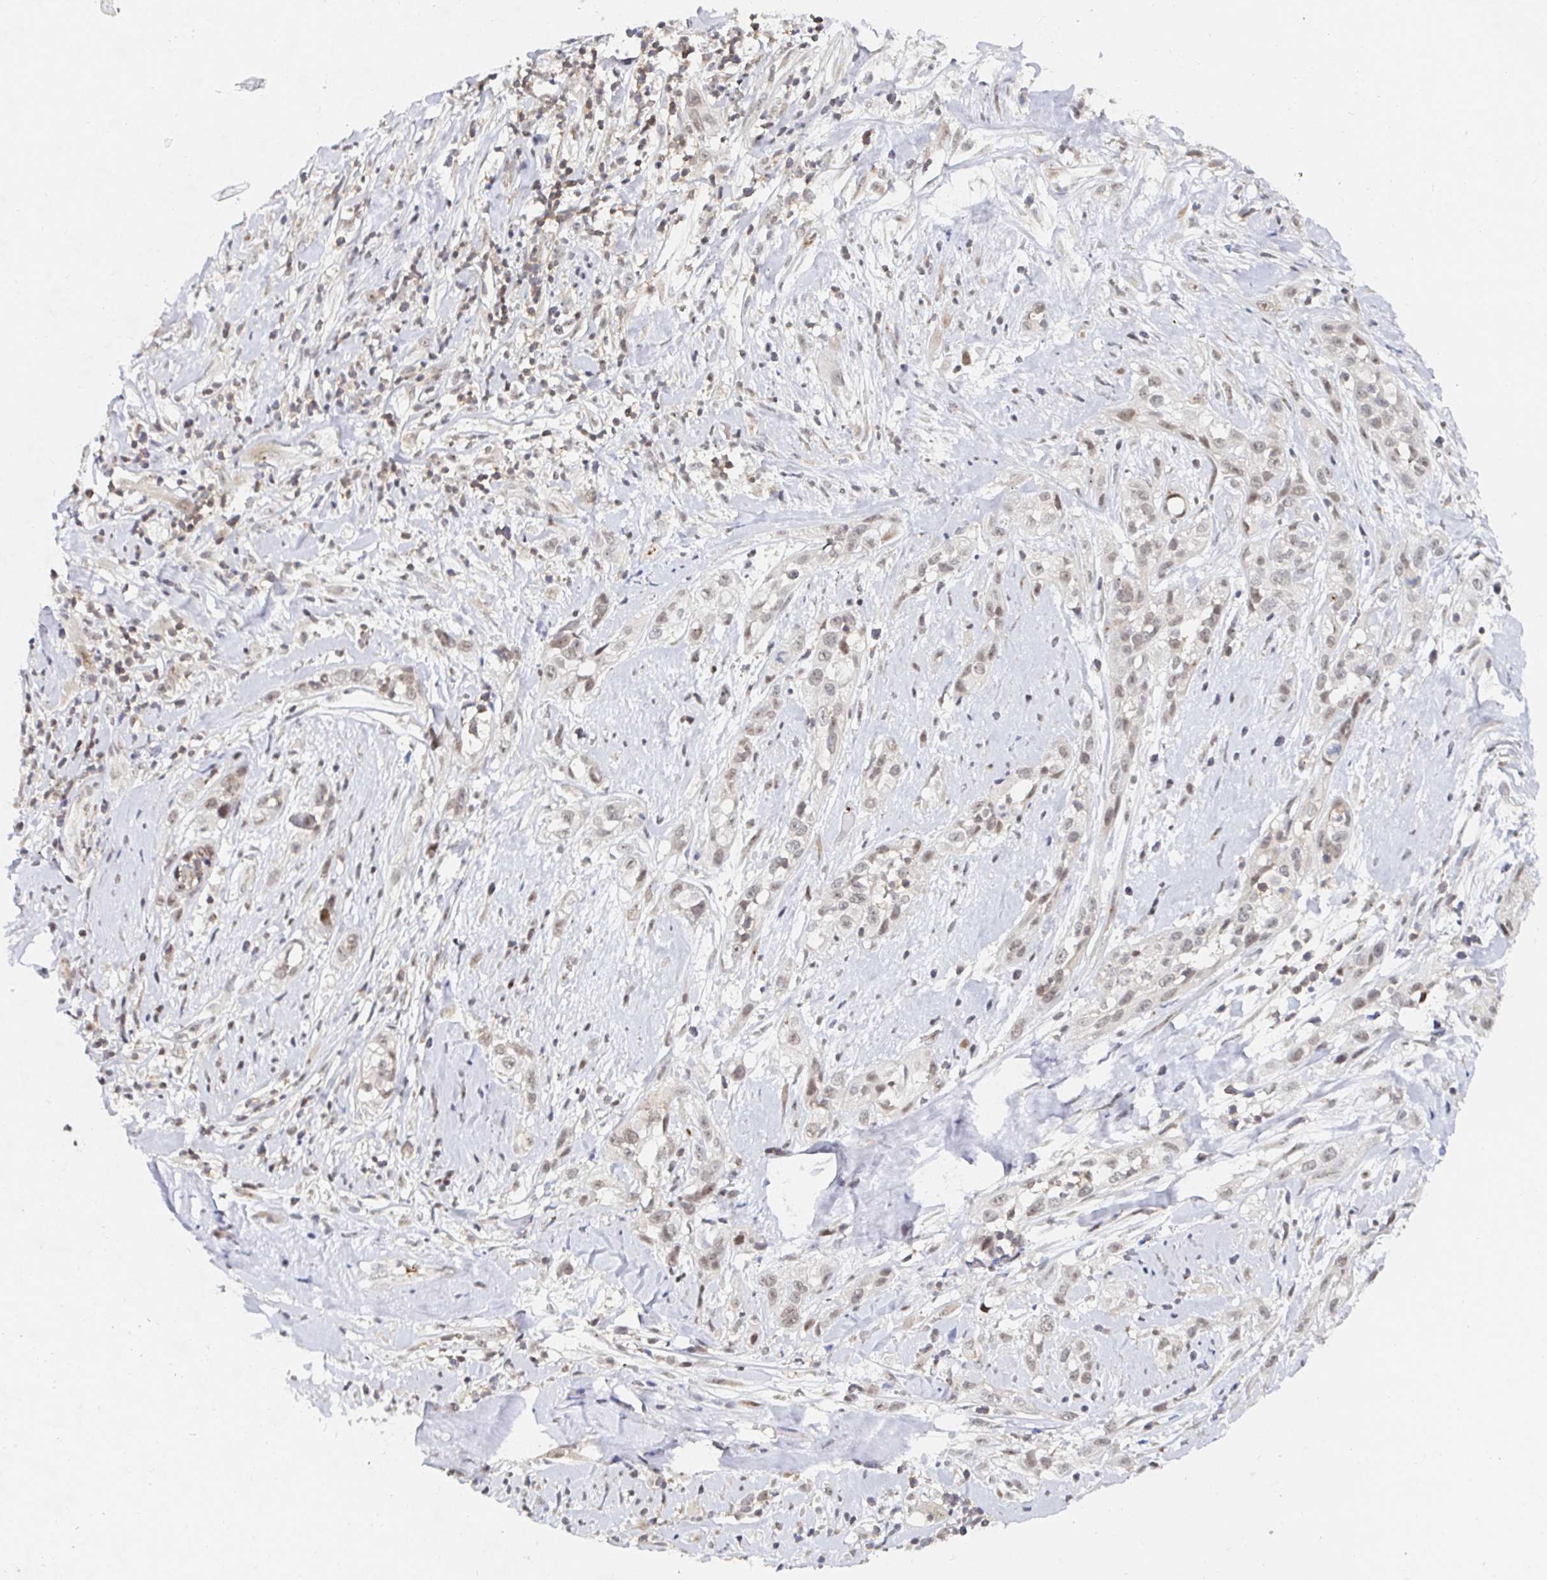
{"staining": {"intensity": "weak", "quantity": ">75%", "location": "nuclear"}, "tissue": "skin cancer", "cell_type": "Tumor cells", "image_type": "cancer", "snomed": [{"axis": "morphology", "description": "Squamous cell carcinoma, NOS"}, {"axis": "topography", "description": "Skin"}], "caption": "Immunohistochemical staining of human skin squamous cell carcinoma shows low levels of weak nuclear protein positivity in about >75% of tumor cells.", "gene": "CHD2", "patient": {"sex": "male", "age": 82}}